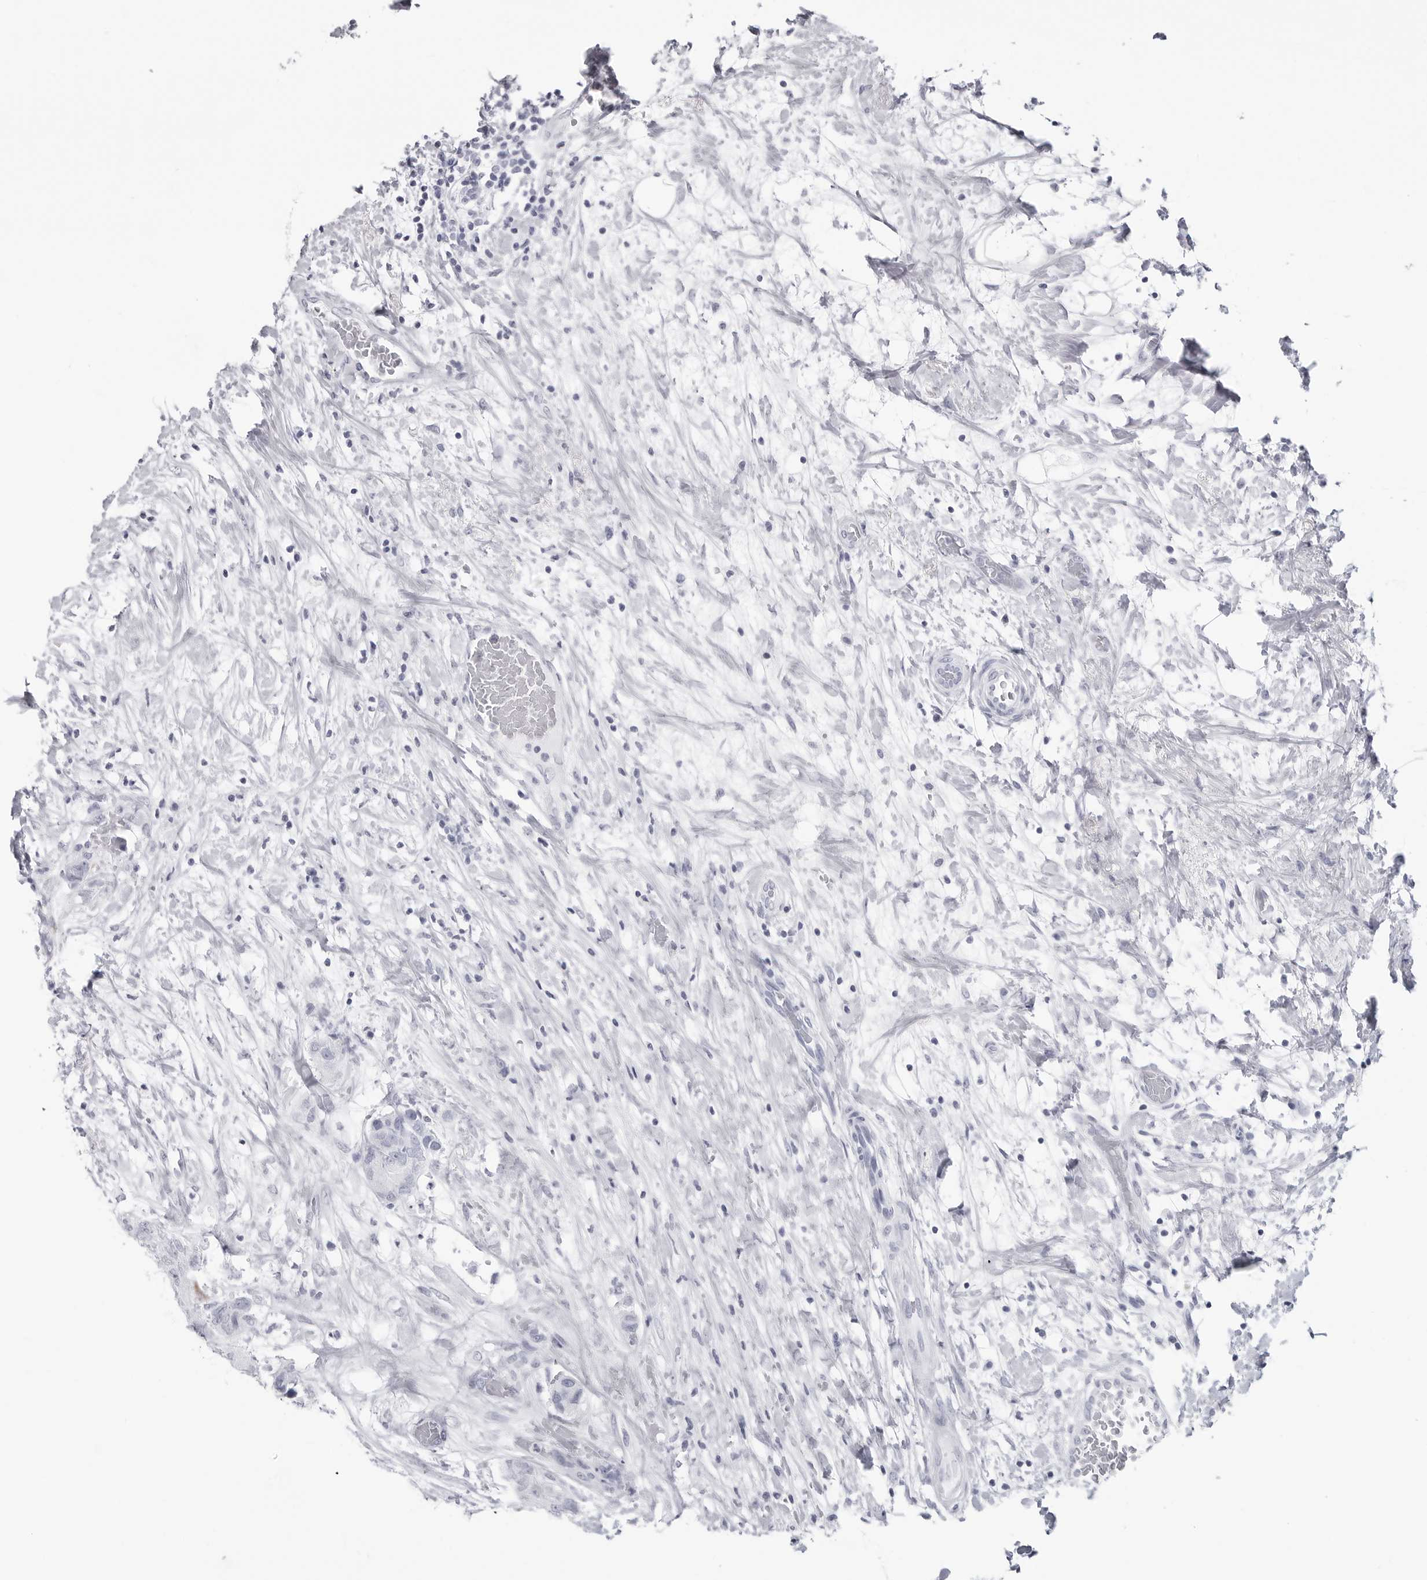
{"staining": {"intensity": "negative", "quantity": "none", "location": "none"}, "tissue": "breast cancer", "cell_type": "Tumor cells", "image_type": "cancer", "snomed": [{"axis": "morphology", "description": "Duct carcinoma"}, {"axis": "topography", "description": "Breast"}], "caption": "This image is of intraductal carcinoma (breast) stained with immunohistochemistry (IHC) to label a protein in brown with the nuclei are counter-stained blue. There is no staining in tumor cells. The staining was performed using DAB to visualize the protein expression in brown, while the nuclei were stained in blue with hematoxylin (Magnification: 20x).", "gene": "CST2", "patient": {"sex": "female", "age": 62}}